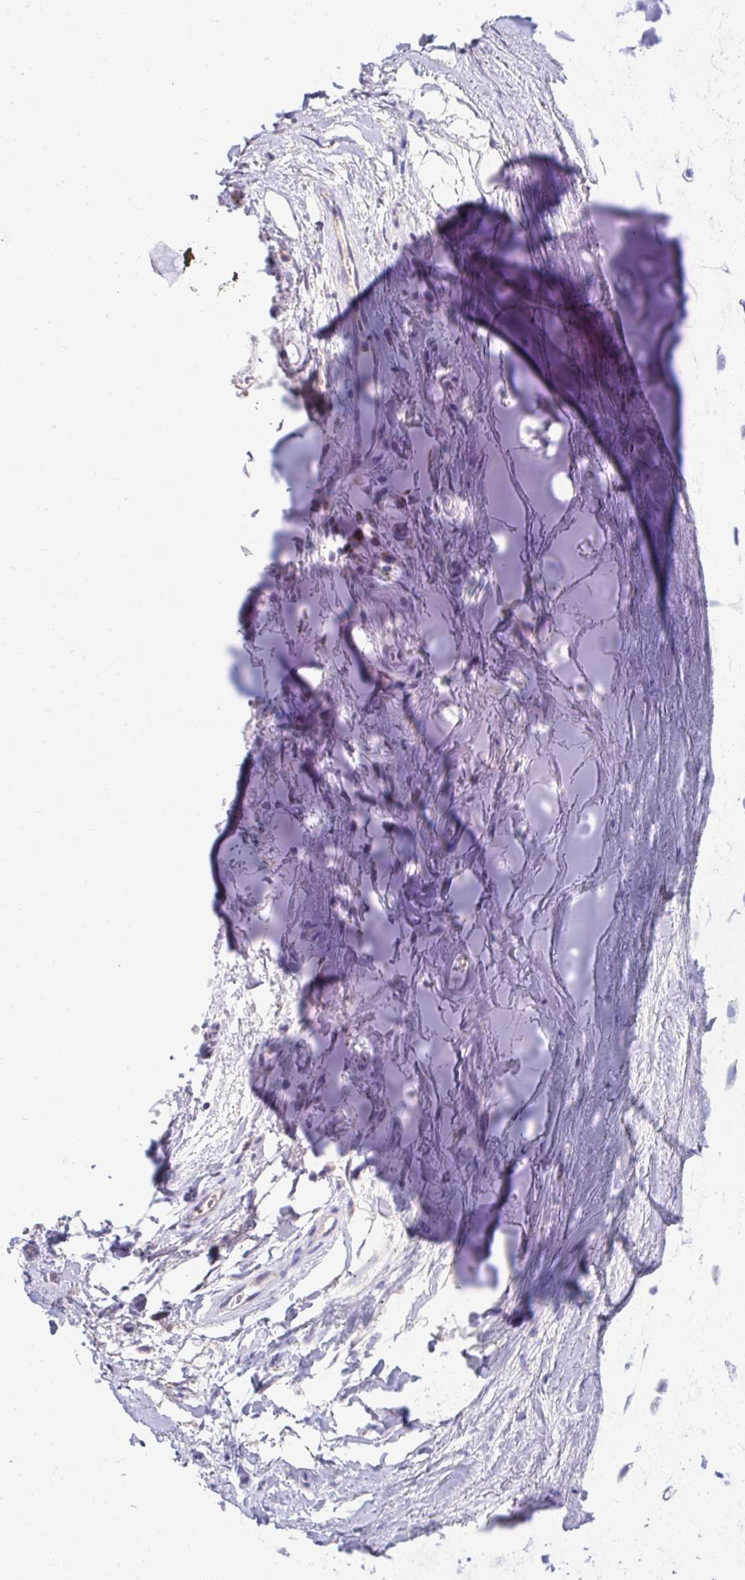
{"staining": {"intensity": "negative", "quantity": "none", "location": "none"}, "tissue": "soft tissue", "cell_type": "Chondrocytes", "image_type": "normal", "snomed": [{"axis": "morphology", "description": "Normal tissue, NOS"}, {"axis": "topography", "description": "Cartilage tissue"}, {"axis": "topography", "description": "Bronchus"}], "caption": "DAB immunohistochemical staining of benign soft tissue shows no significant positivity in chondrocytes.", "gene": "TMPRSS2", "patient": {"sex": "male", "age": 64}}